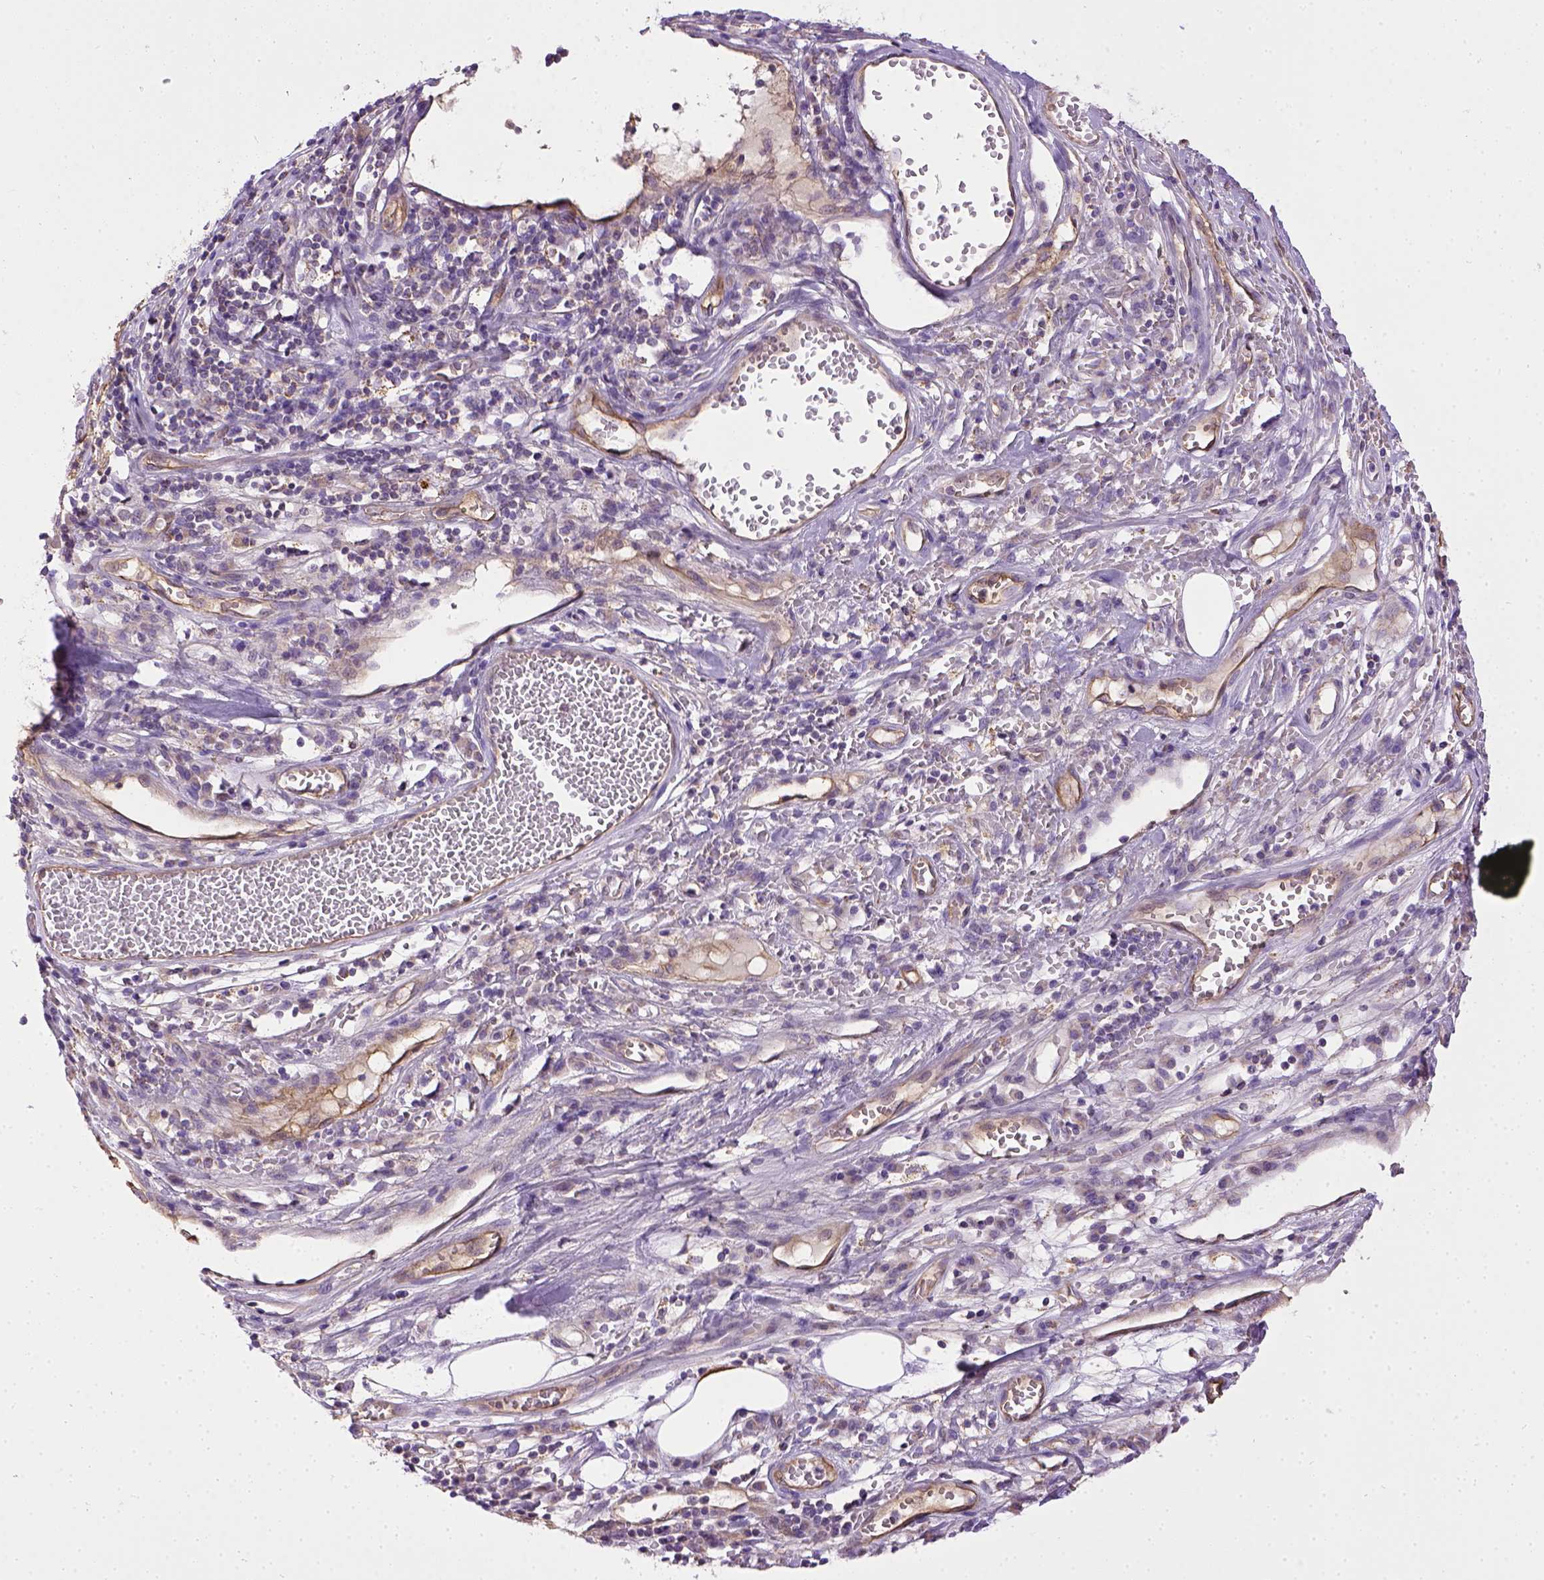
{"staining": {"intensity": "negative", "quantity": "none", "location": "none"}, "tissue": "melanoma", "cell_type": "Tumor cells", "image_type": "cancer", "snomed": [{"axis": "morphology", "description": "Malignant melanoma, Metastatic site"}, {"axis": "topography", "description": "Lymph node"}], "caption": "Immunohistochemistry of malignant melanoma (metastatic site) displays no expression in tumor cells.", "gene": "ENG", "patient": {"sex": "female", "age": 64}}